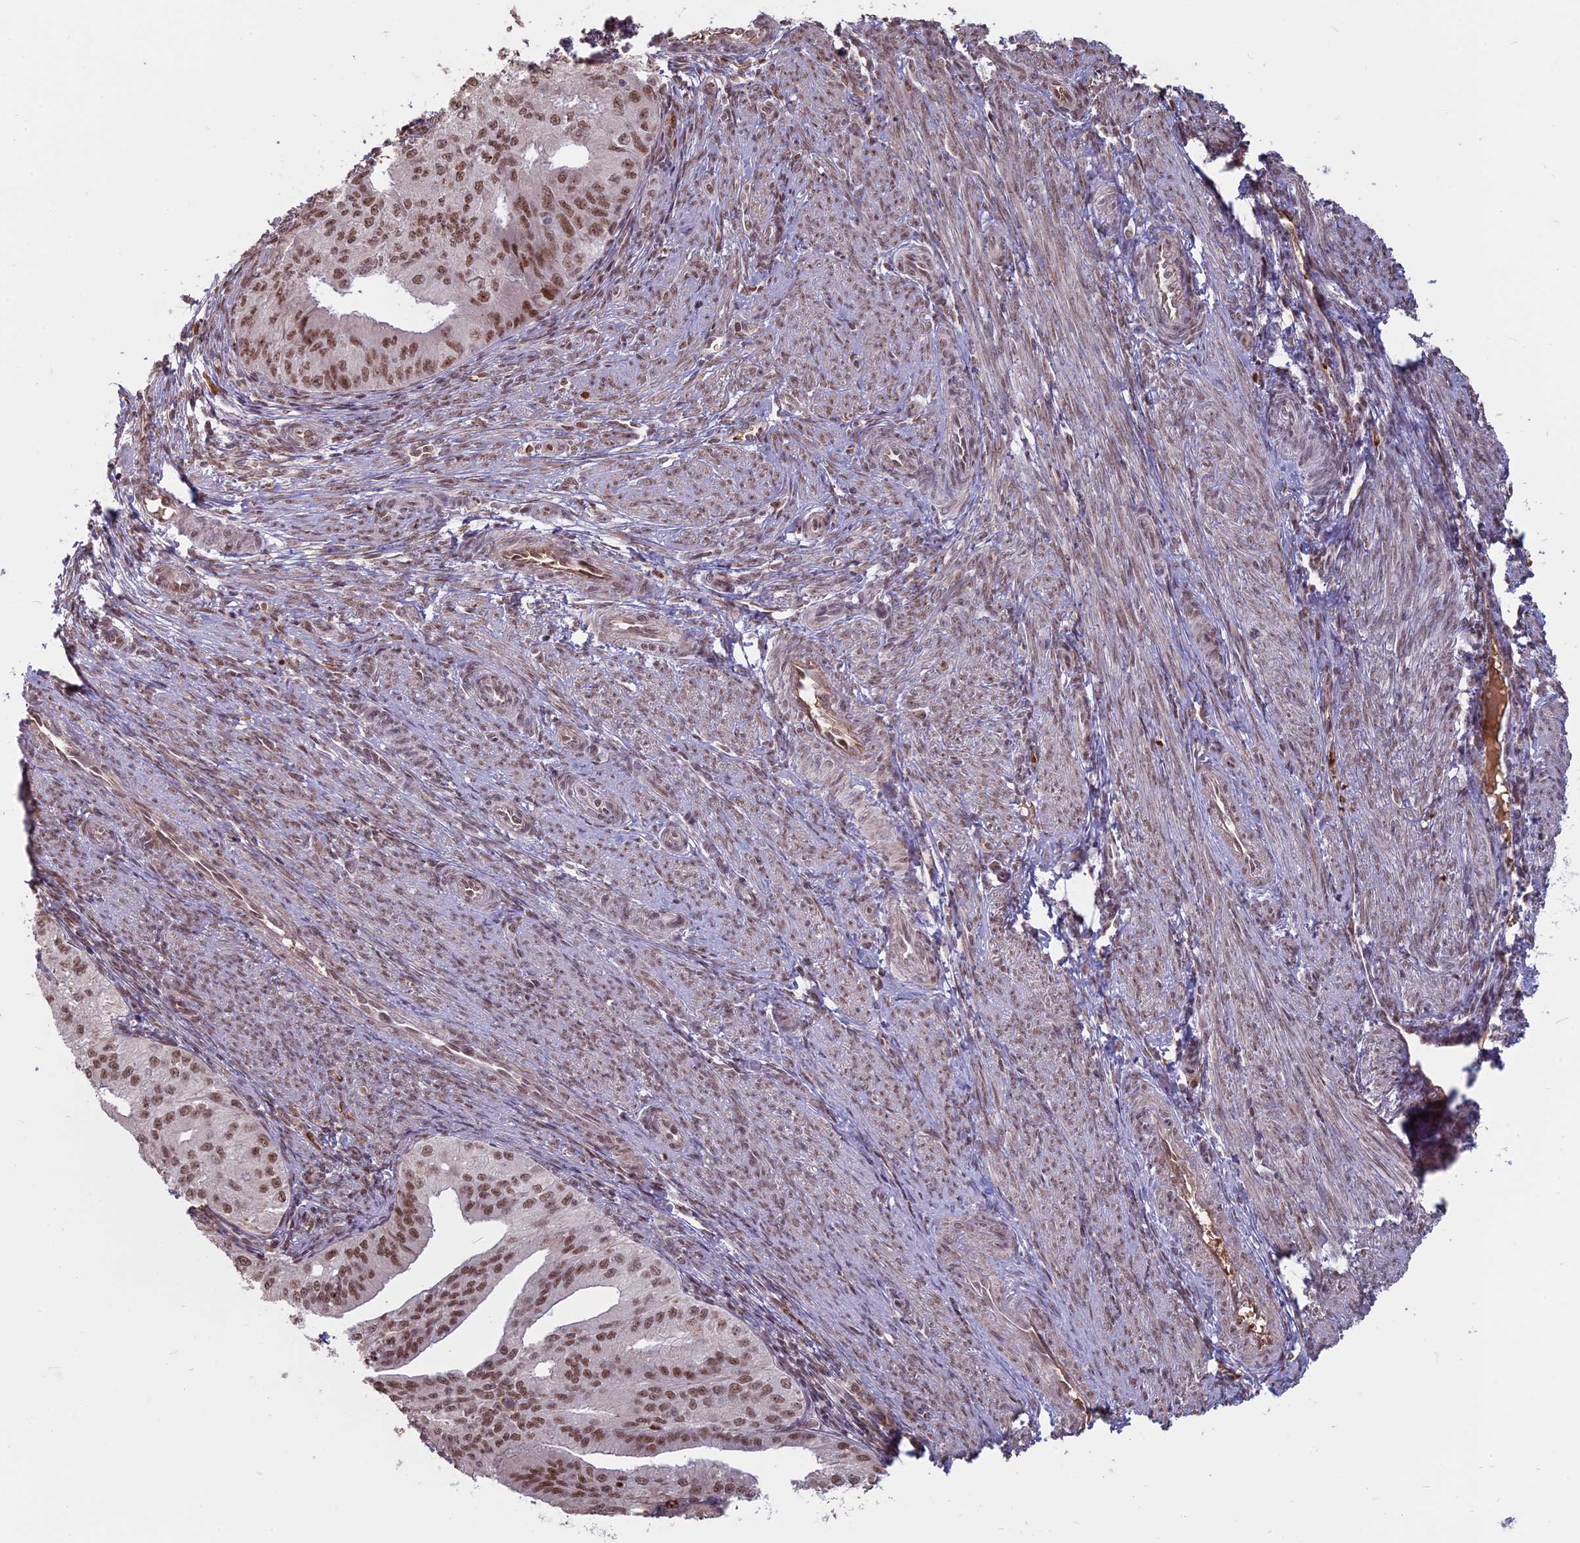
{"staining": {"intensity": "moderate", "quantity": ">75%", "location": "nuclear"}, "tissue": "endometrial cancer", "cell_type": "Tumor cells", "image_type": "cancer", "snomed": [{"axis": "morphology", "description": "Adenocarcinoma, NOS"}, {"axis": "topography", "description": "Endometrium"}], "caption": "Human endometrial cancer stained with a brown dye shows moderate nuclear positive expression in approximately >75% of tumor cells.", "gene": "MFAP1", "patient": {"sex": "female", "age": 50}}